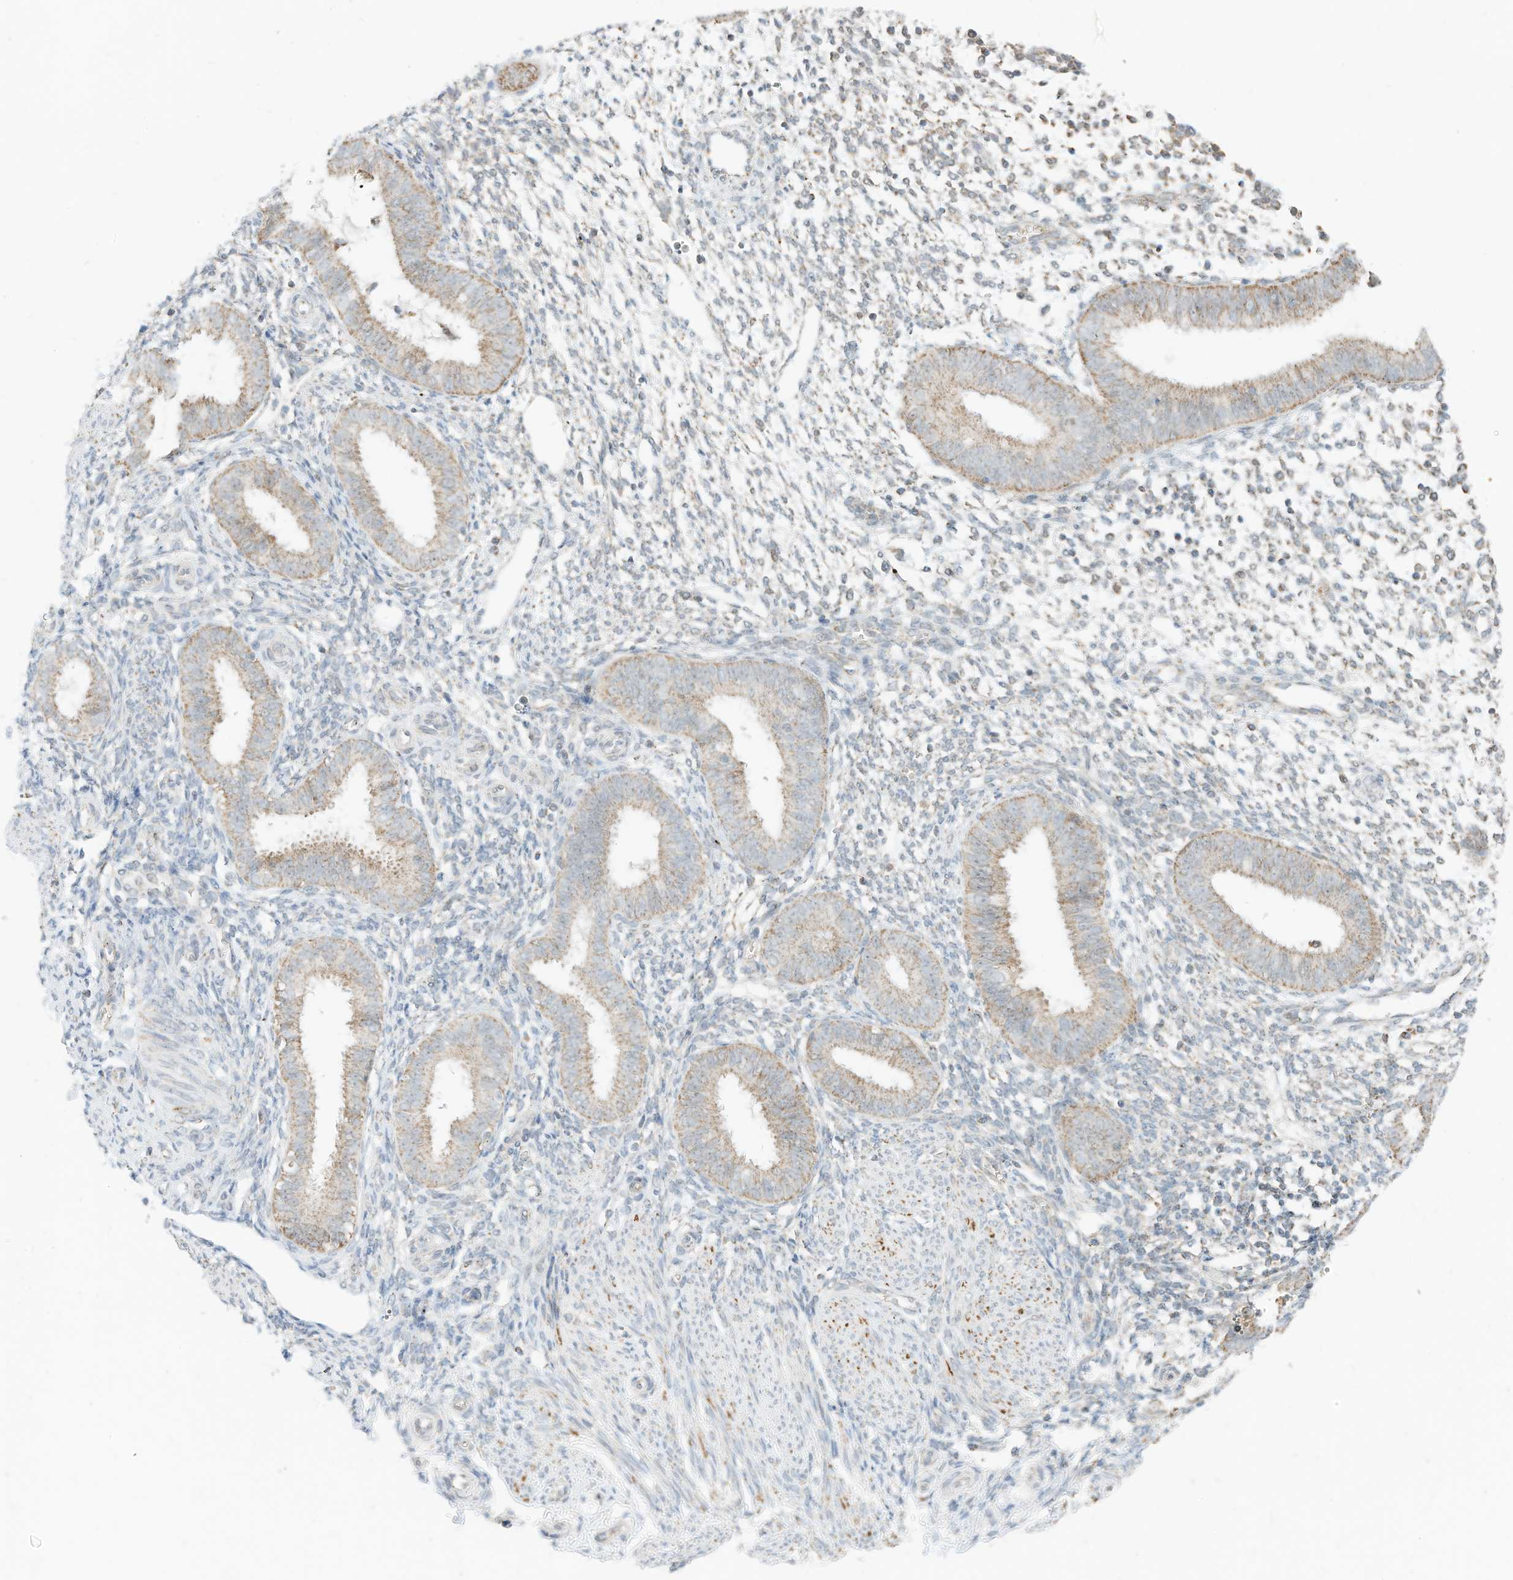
{"staining": {"intensity": "weak", "quantity": "<25%", "location": "cytoplasmic/membranous"}, "tissue": "endometrium", "cell_type": "Cells in endometrial stroma", "image_type": "normal", "snomed": [{"axis": "morphology", "description": "Normal tissue, NOS"}, {"axis": "topography", "description": "Uterus"}, {"axis": "topography", "description": "Endometrium"}], "caption": "High magnification brightfield microscopy of benign endometrium stained with DAB (brown) and counterstained with hematoxylin (blue): cells in endometrial stroma show no significant positivity. (Stains: DAB (3,3'-diaminobenzidine) immunohistochemistry with hematoxylin counter stain, Microscopy: brightfield microscopy at high magnification).", "gene": "MTUS2", "patient": {"sex": "female", "age": 48}}